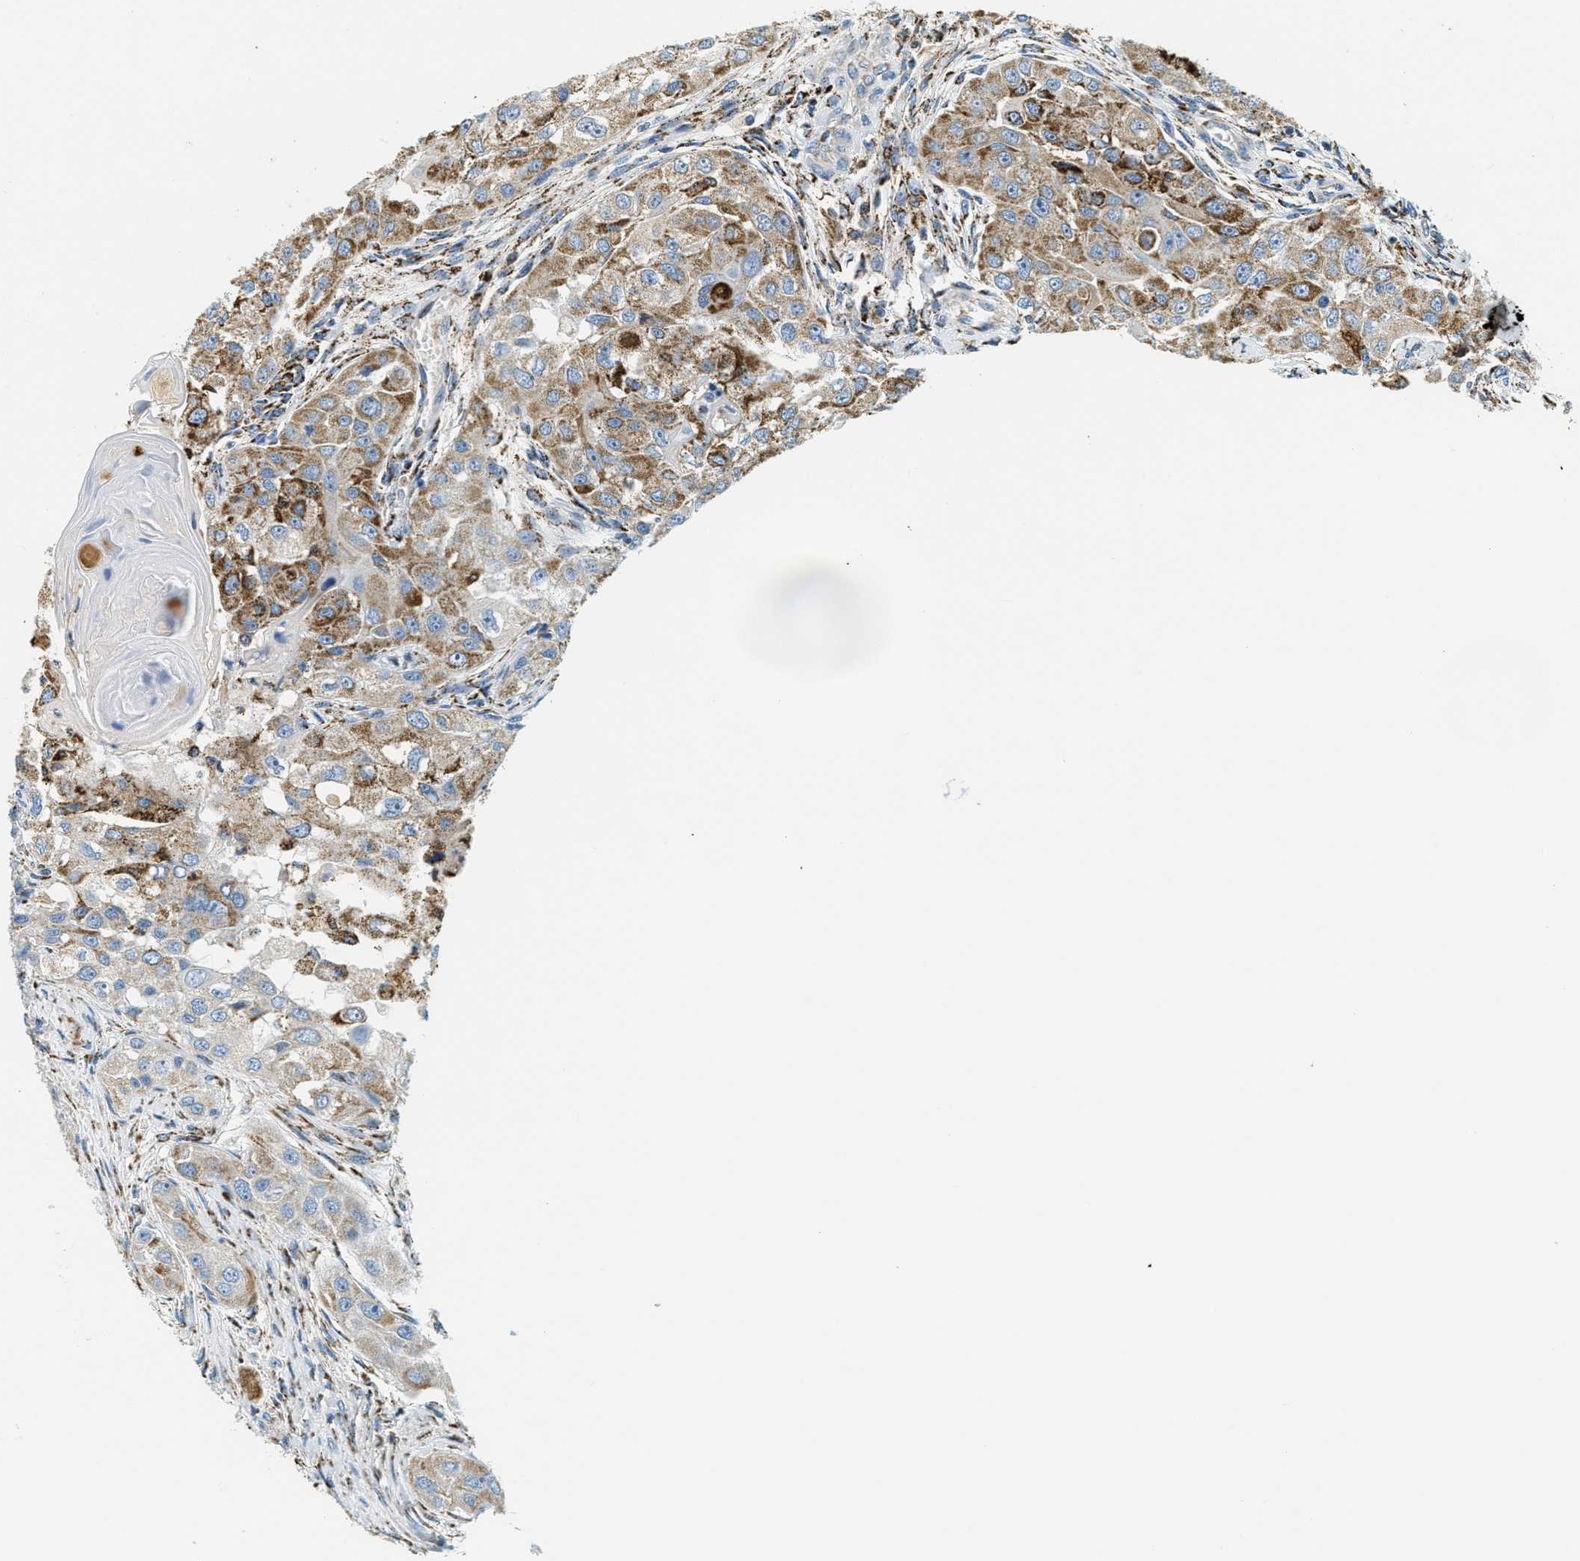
{"staining": {"intensity": "moderate", "quantity": ">75%", "location": "cytoplasmic/membranous"}, "tissue": "head and neck cancer", "cell_type": "Tumor cells", "image_type": "cancer", "snomed": [{"axis": "morphology", "description": "Normal tissue, NOS"}, {"axis": "morphology", "description": "Squamous cell carcinoma, NOS"}, {"axis": "topography", "description": "Skeletal muscle"}, {"axis": "topography", "description": "Head-Neck"}], "caption": "Squamous cell carcinoma (head and neck) was stained to show a protein in brown. There is medium levels of moderate cytoplasmic/membranous expression in about >75% of tumor cells.", "gene": "HLCS", "patient": {"sex": "male", "age": 51}}